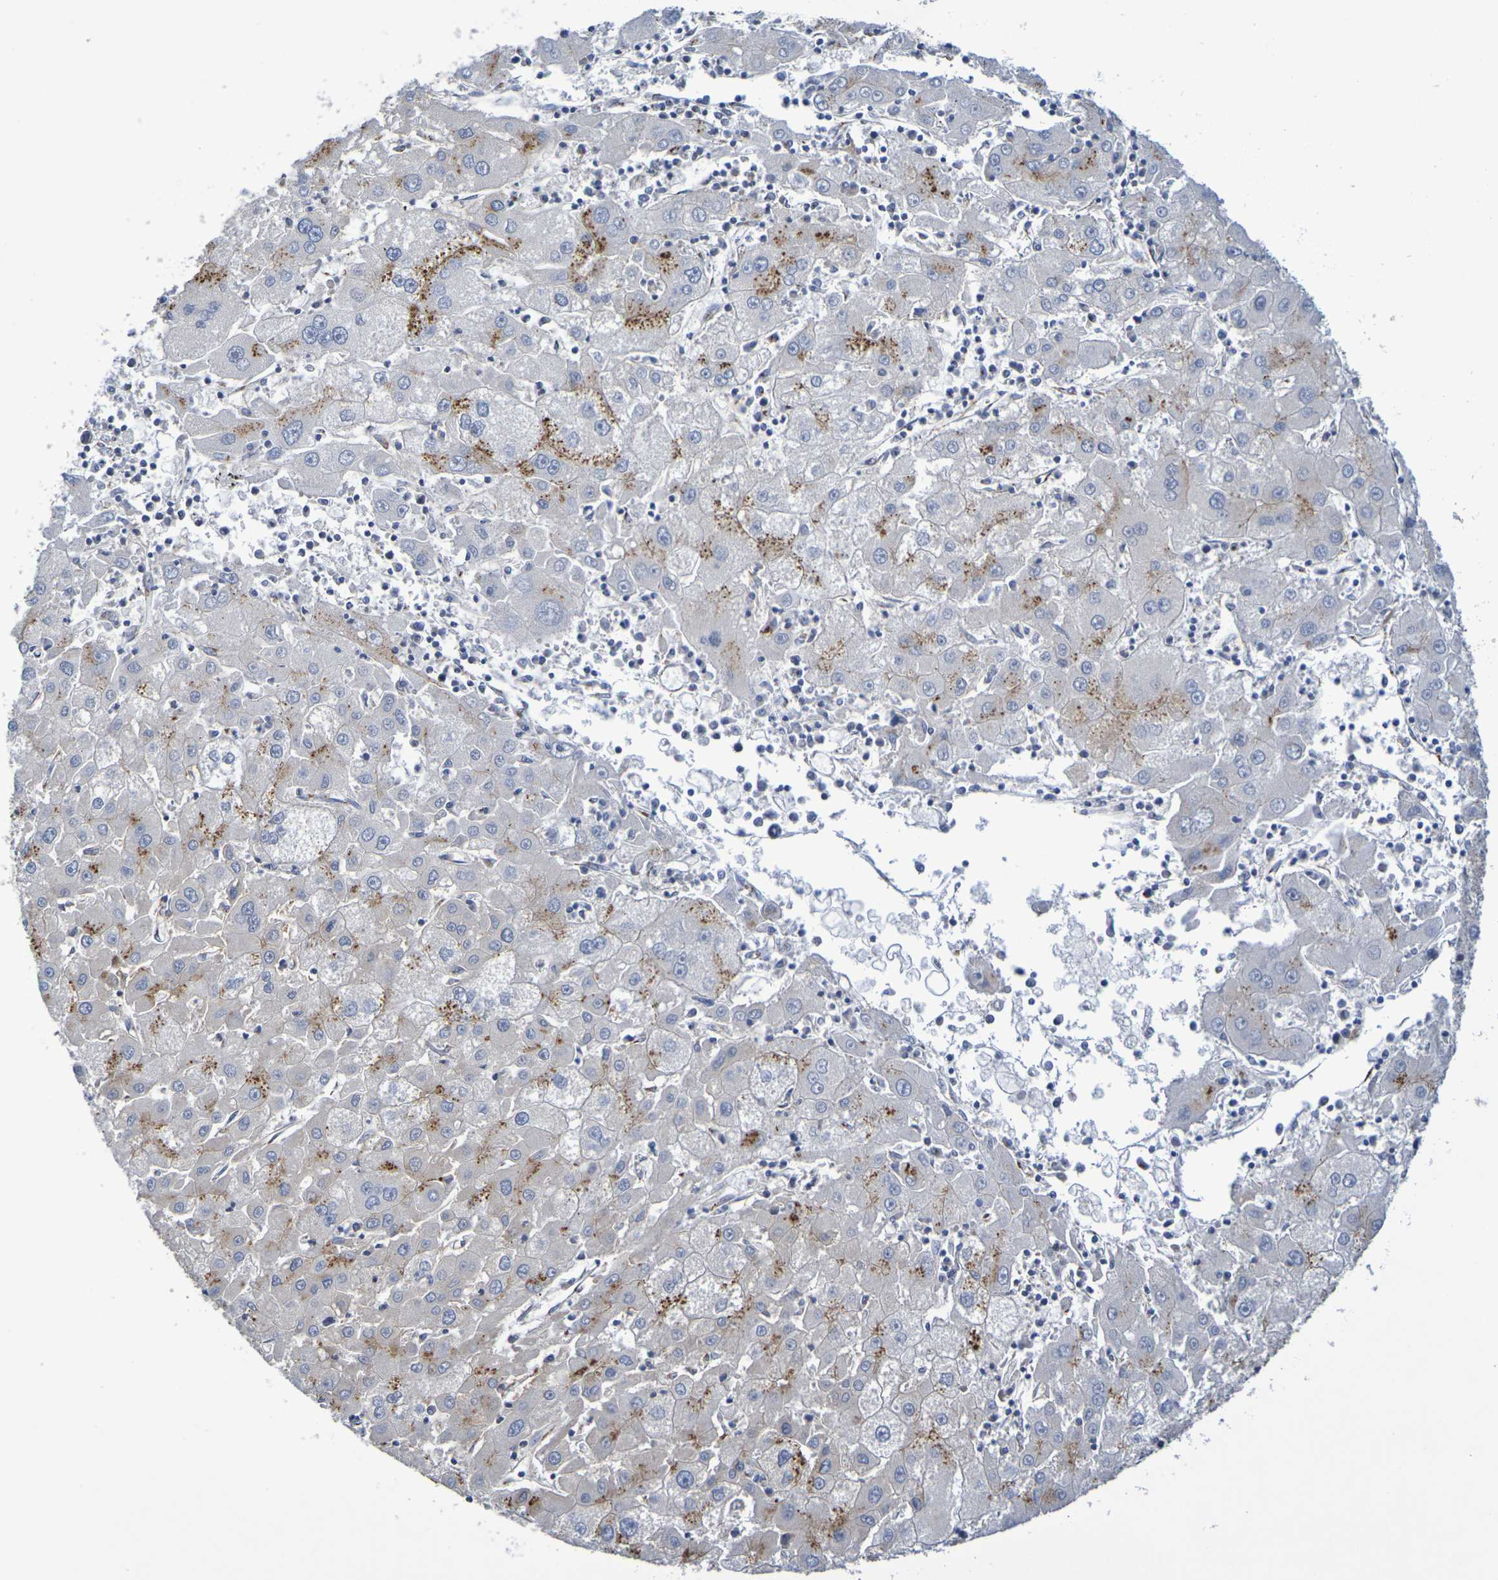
{"staining": {"intensity": "moderate", "quantity": "25%-75%", "location": "cytoplasmic/membranous"}, "tissue": "liver cancer", "cell_type": "Tumor cells", "image_type": "cancer", "snomed": [{"axis": "morphology", "description": "Carcinoma, Hepatocellular, NOS"}, {"axis": "topography", "description": "Liver"}], "caption": "IHC (DAB) staining of liver cancer (hepatocellular carcinoma) exhibits moderate cytoplasmic/membranous protein expression in about 25%-75% of tumor cells. Using DAB (3,3'-diaminobenzidine) (brown) and hematoxylin (blue) stains, captured at high magnification using brightfield microscopy.", "gene": "DCP2", "patient": {"sex": "male", "age": 72}}